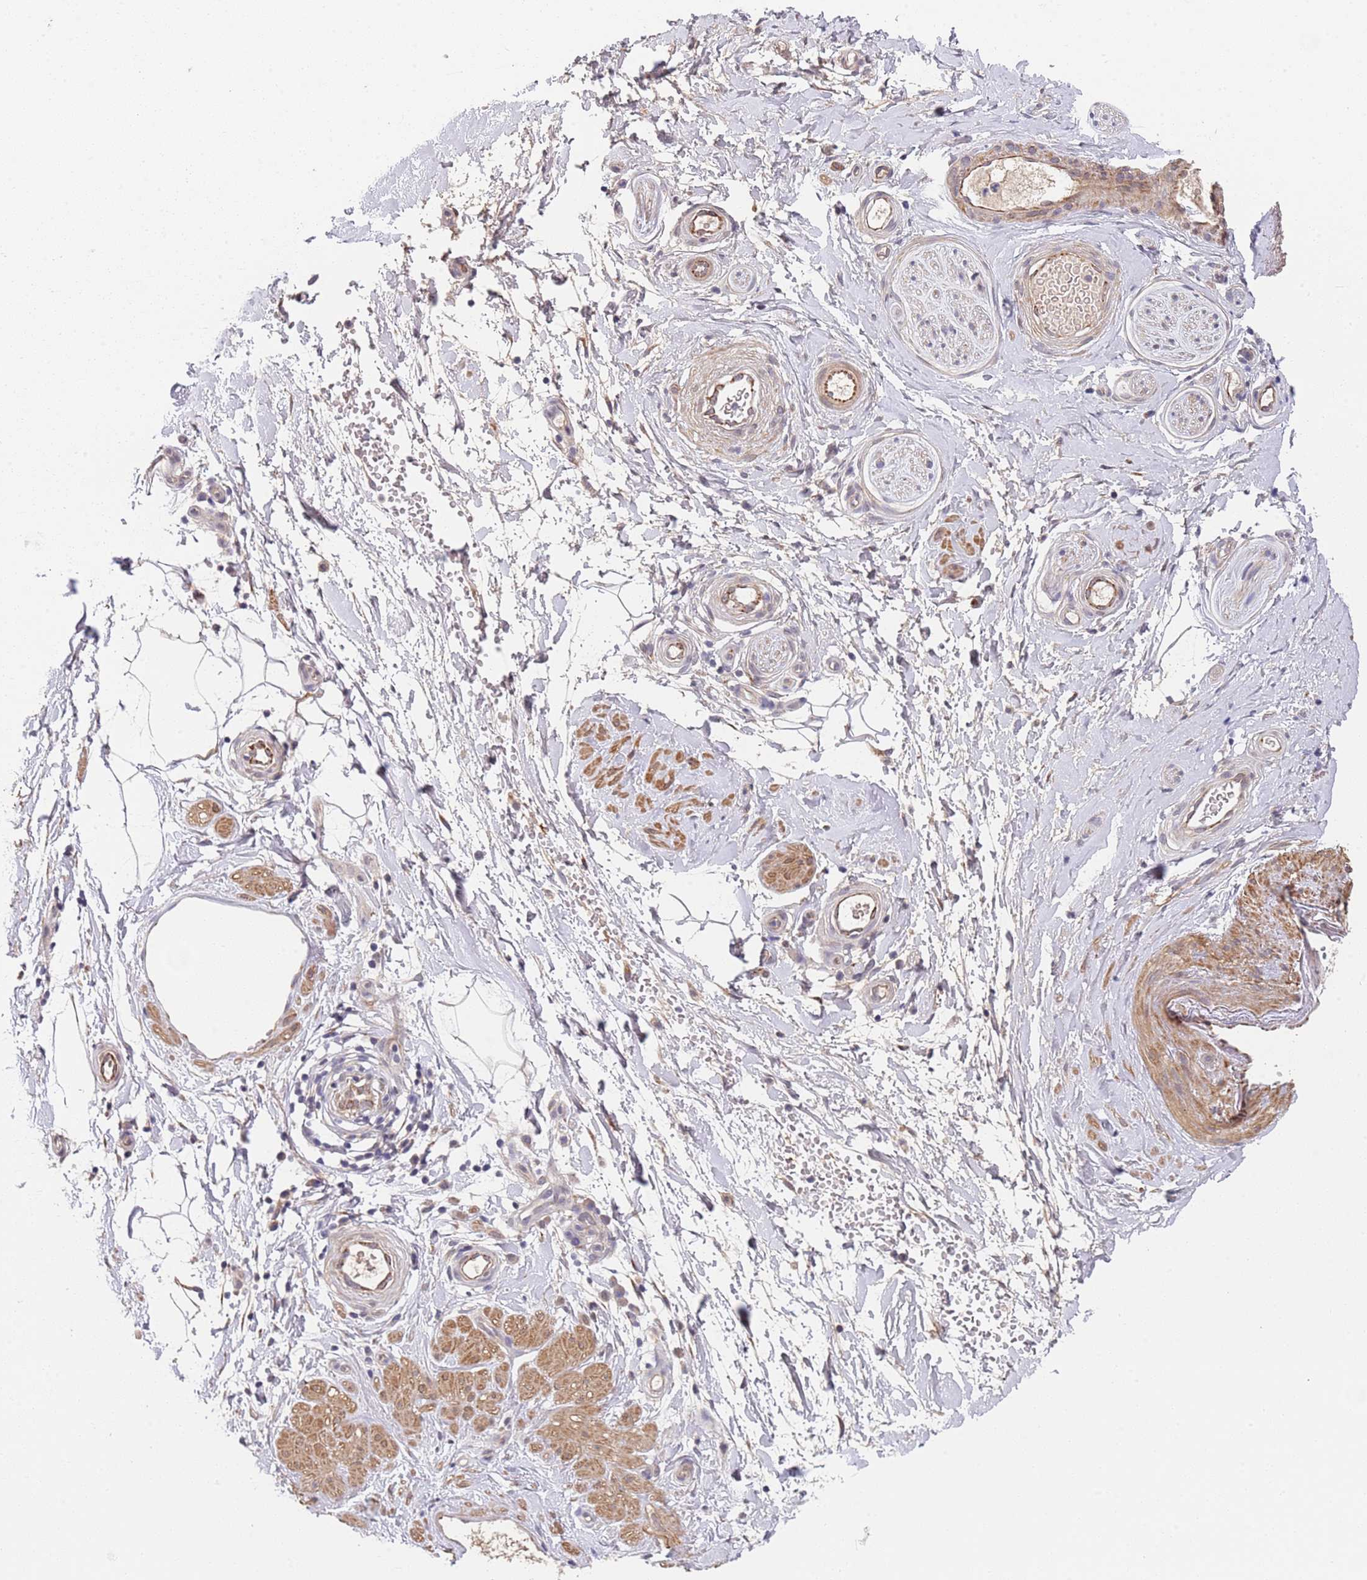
{"staining": {"intensity": "negative", "quantity": "none", "location": "none"}, "tissue": "adipose tissue", "cell_type": "Adipocytes", "image_type": "normal", "snomed": [{"axis": "morphology", "description": "Normal tissue, NOS"}, {"axis": "topography", "description": "Soft tissue"}, {"axis": "topography", "description": "Vascular tissue"}], "caption": "DAB immunohistochemical staining of benign human adipose tissue displays no significant staining in adipocytes. (Immunohistochemistry, brightfield microscopy, high magnification).", "gene": "B4GALT4", "patient": {"sex": "male", "age": 41}}